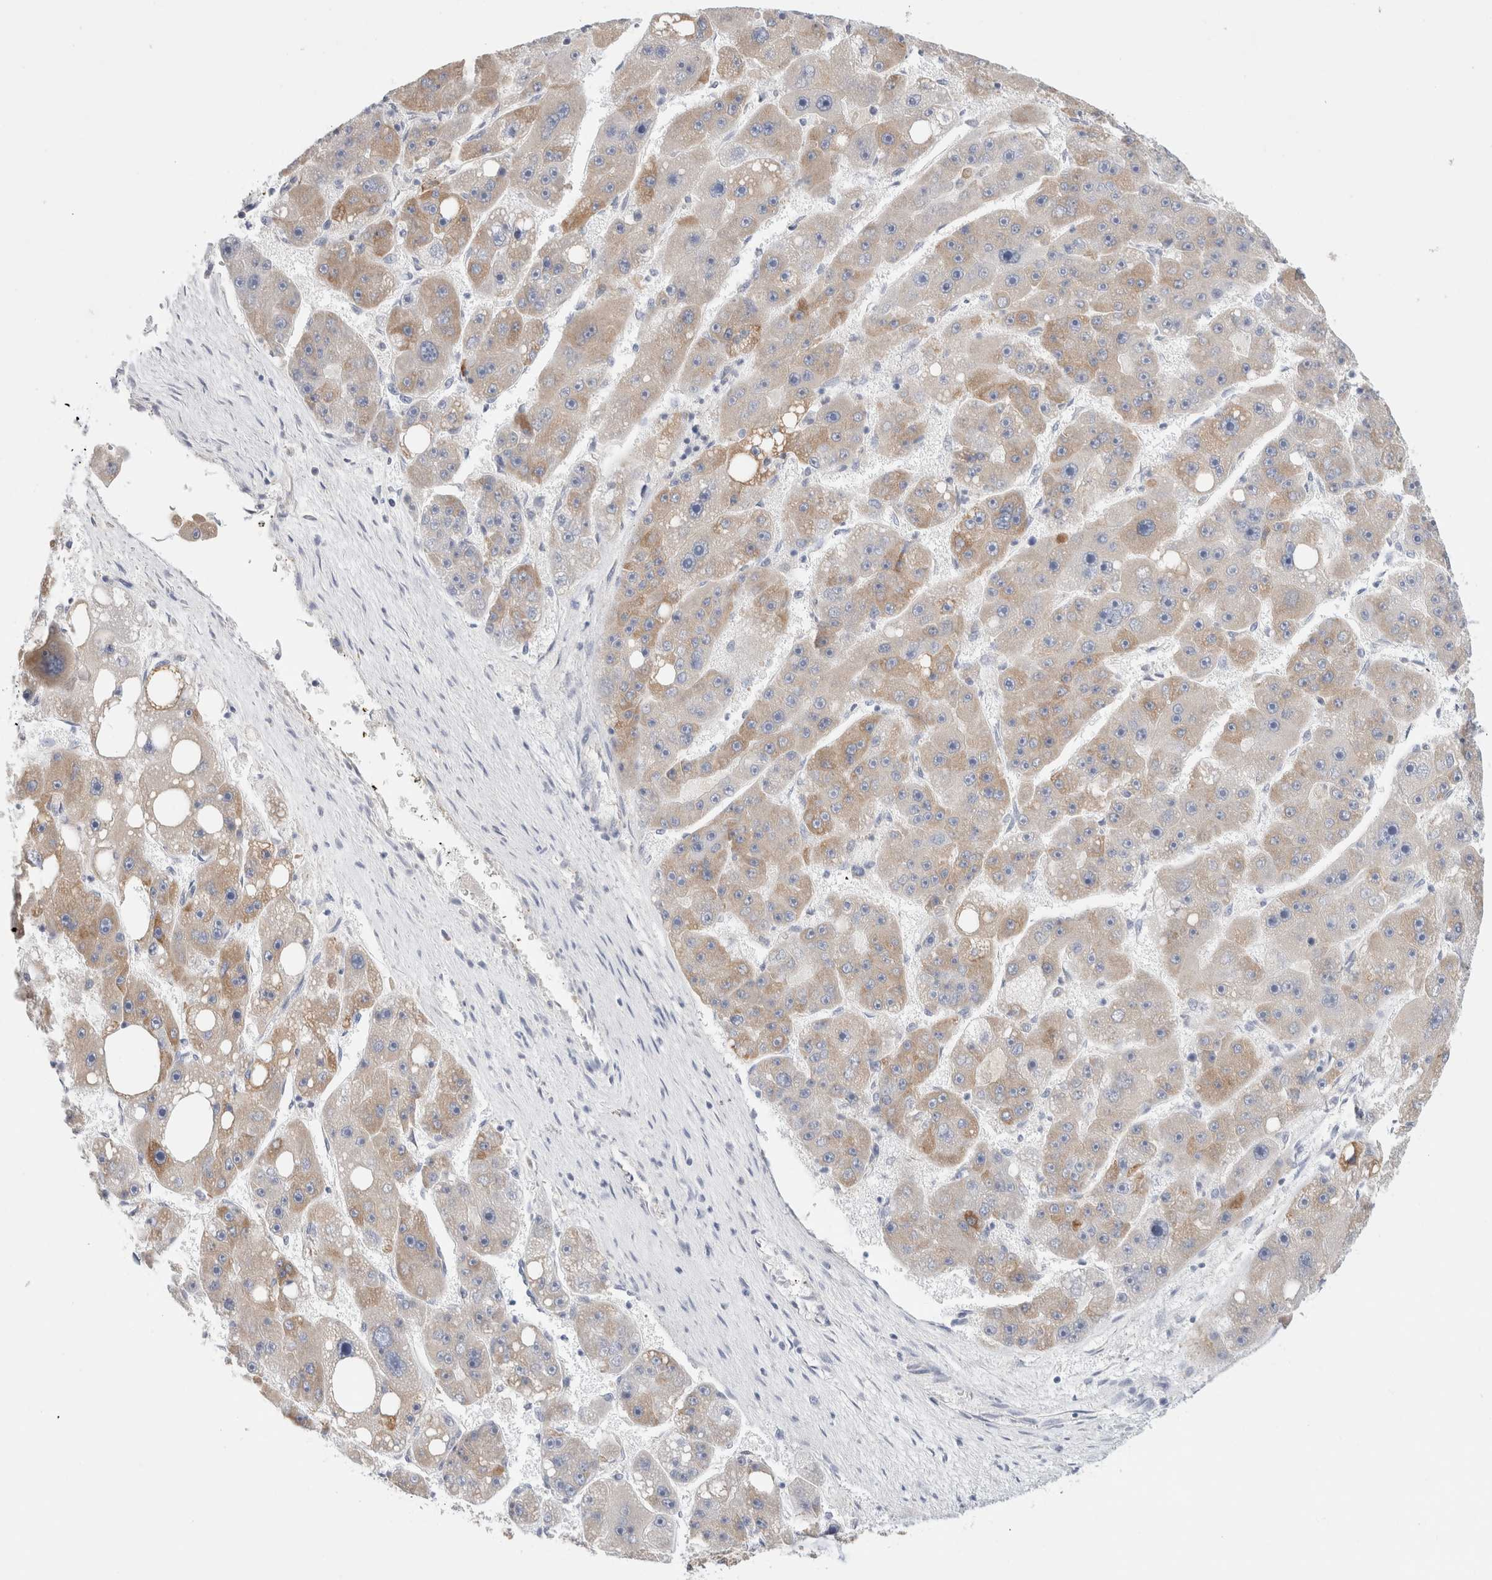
{"staining": {"intensity": "weak", "quantity": "<25%", "location": "cytoplasmic/membranous"}, "tissue": "liver cancer", "cell_type": "Tumor cells", "image_type": "cancer", "snomed": [{"axis": "morphology", "description": "Carcinoma, Hepatocellular, NOS"}, {"axis": "topography", "description": "Liver"}], "caption": "Histopathology image shows no significant protein positivity in tumor cells of liver cancer (hepatocellular carcinoma).", "gene": "CSK", "patient": {"sex": "female", "age": 61}}